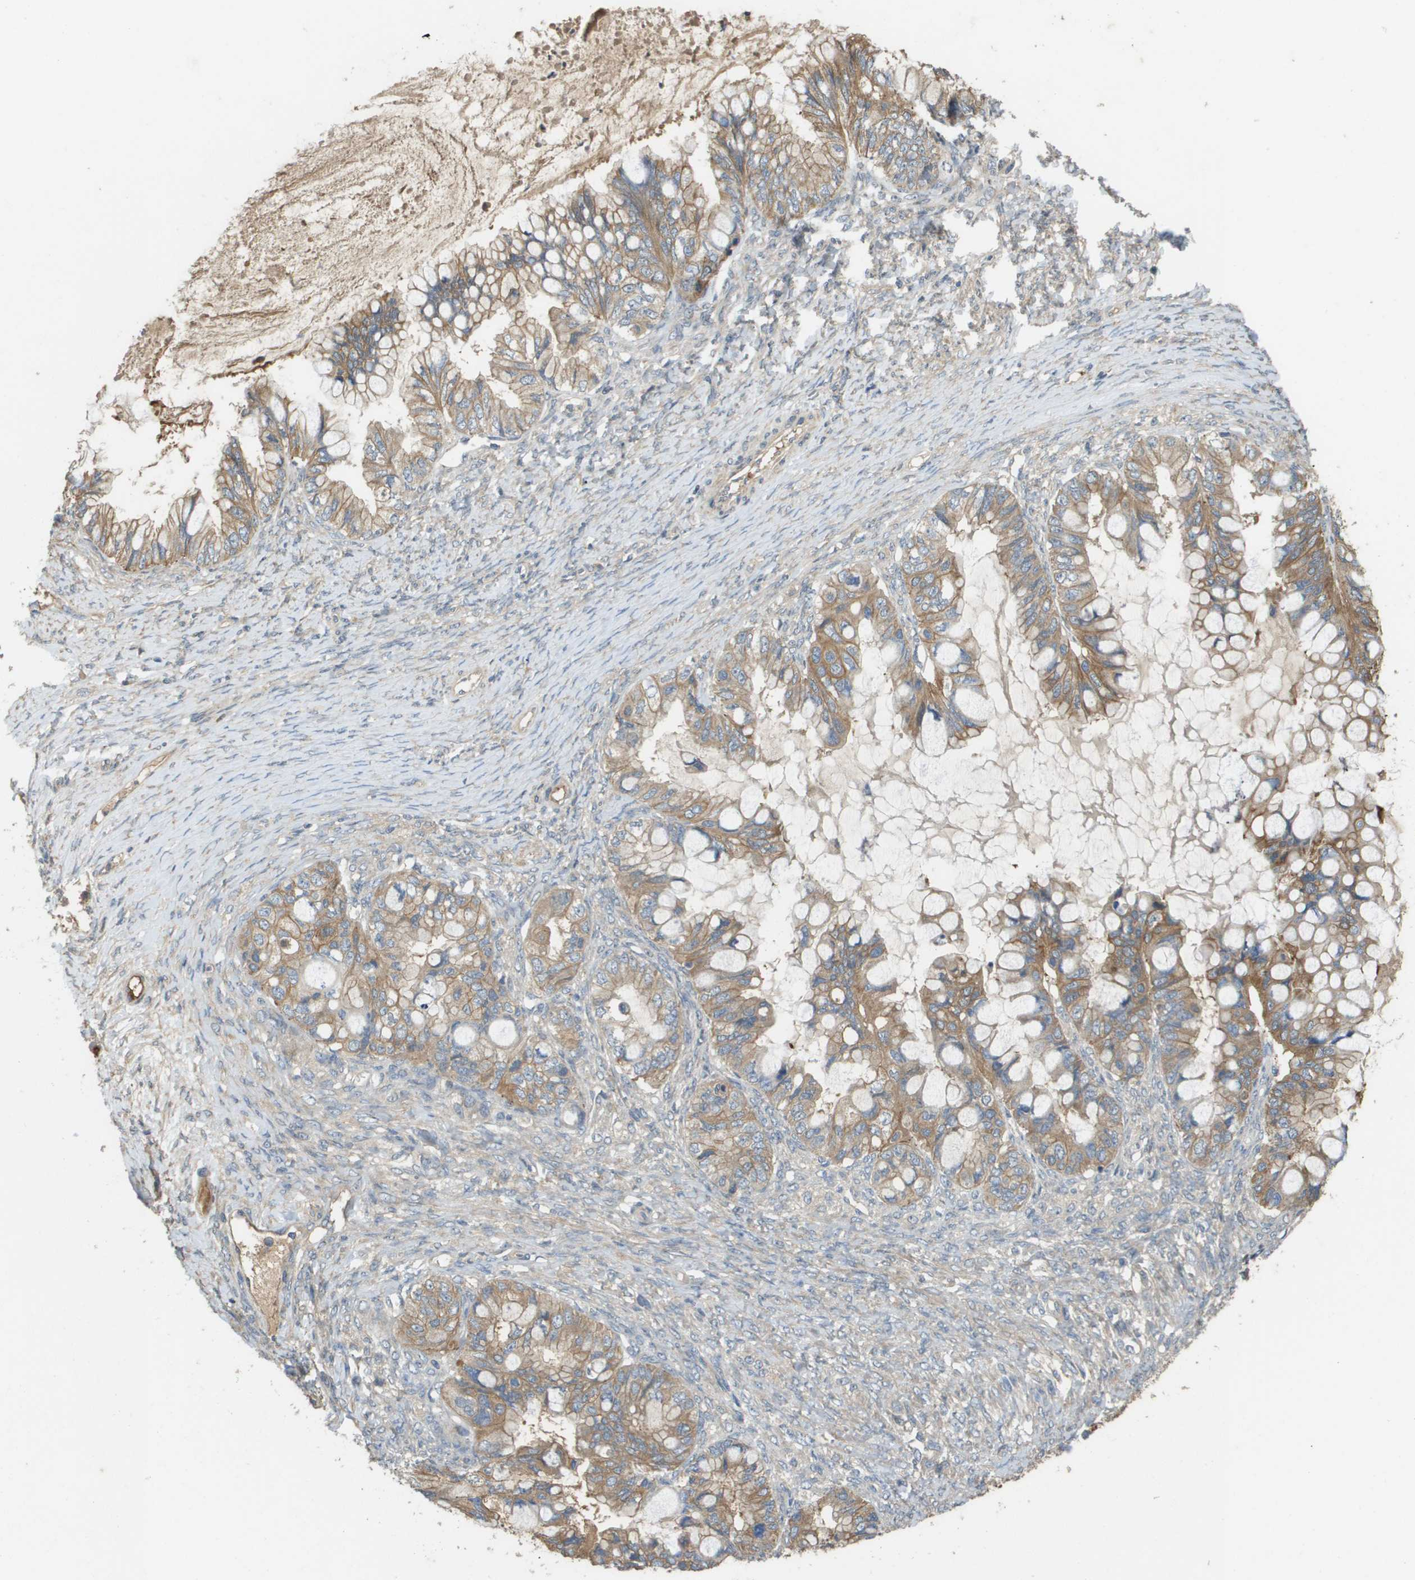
{"staining": {"intensity": "moderate", "quantity": ">75%", "location": "cytoplasmic/membranous"}, "tissue": "ovarian cancer", "cell_type": "Tumor cells", "image_type": "cancer", "snomed": [{"axis": "morphology", "description": "Cystadenocarcinoma, mucinous, NOS"}, {"axis": "topography", "description": "Ovary"}], "caption": "Moderate cytoplasmic/membranous staining for a protein is present in about >75% of tumor cells of ovarian cancer using immunohistochemistry.", "gene": "KRT23", "patient": {"sex": "female", "age": 80}}